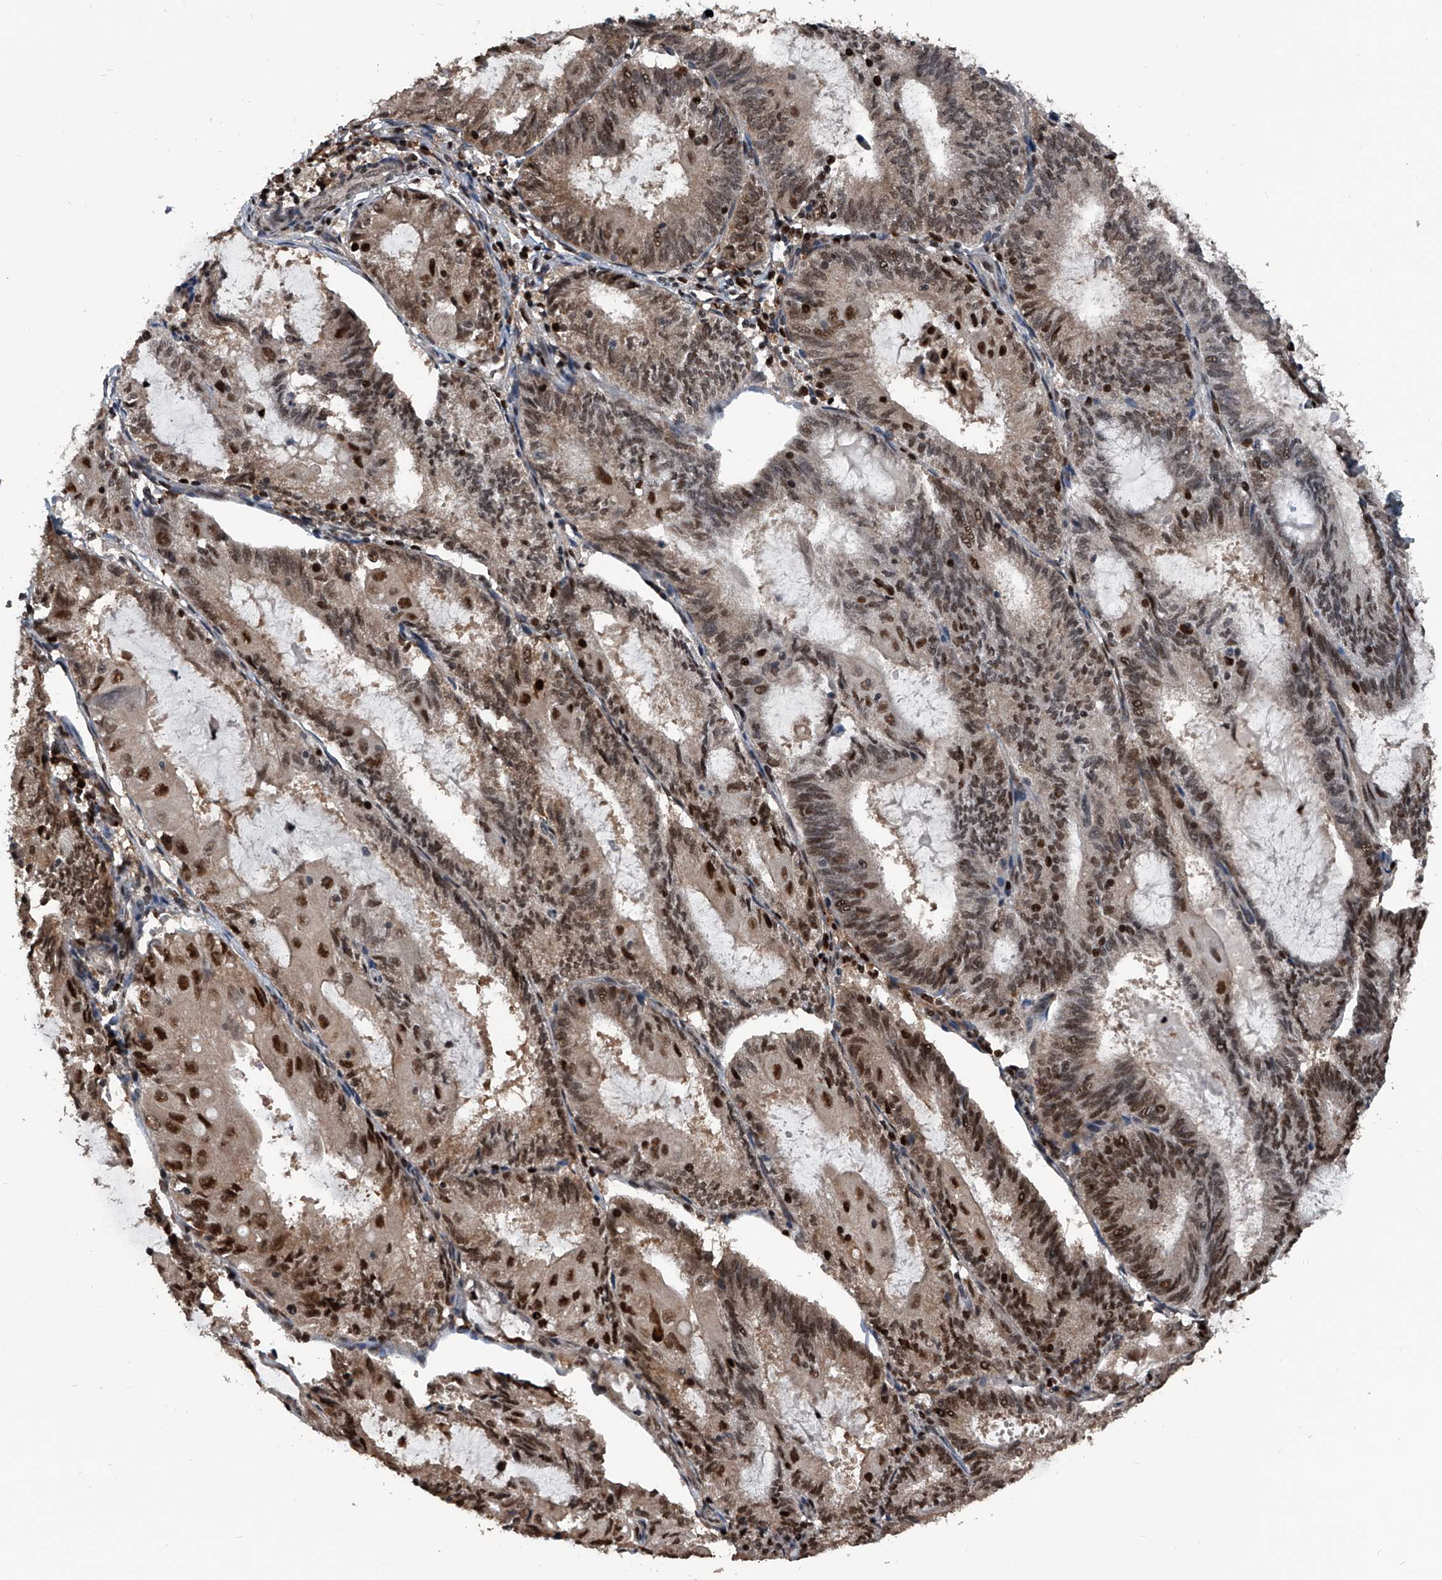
{"staining": {"intensity": "strong", "quantity": "25%-75%", "location": "nuclear"}, "tissue": "endometrial cancer", "cell_type": "Tumor cells", "image_type": "cancer", "snomed": [{"axis": "morphology", "description": "Adenocarcinoma, NOS"}, {"axis": "topography", "description": "Endometrium"}], "caption": "A photomicrograph of endometrial cancer stained for a protein exhibits strong nuclear brown staining in tumor cells. The protein of interest is shown in brown color, while the nuclei are stained blue.", "gene": "FKBP5", "patient": {"sex": "female", "age": 81}}